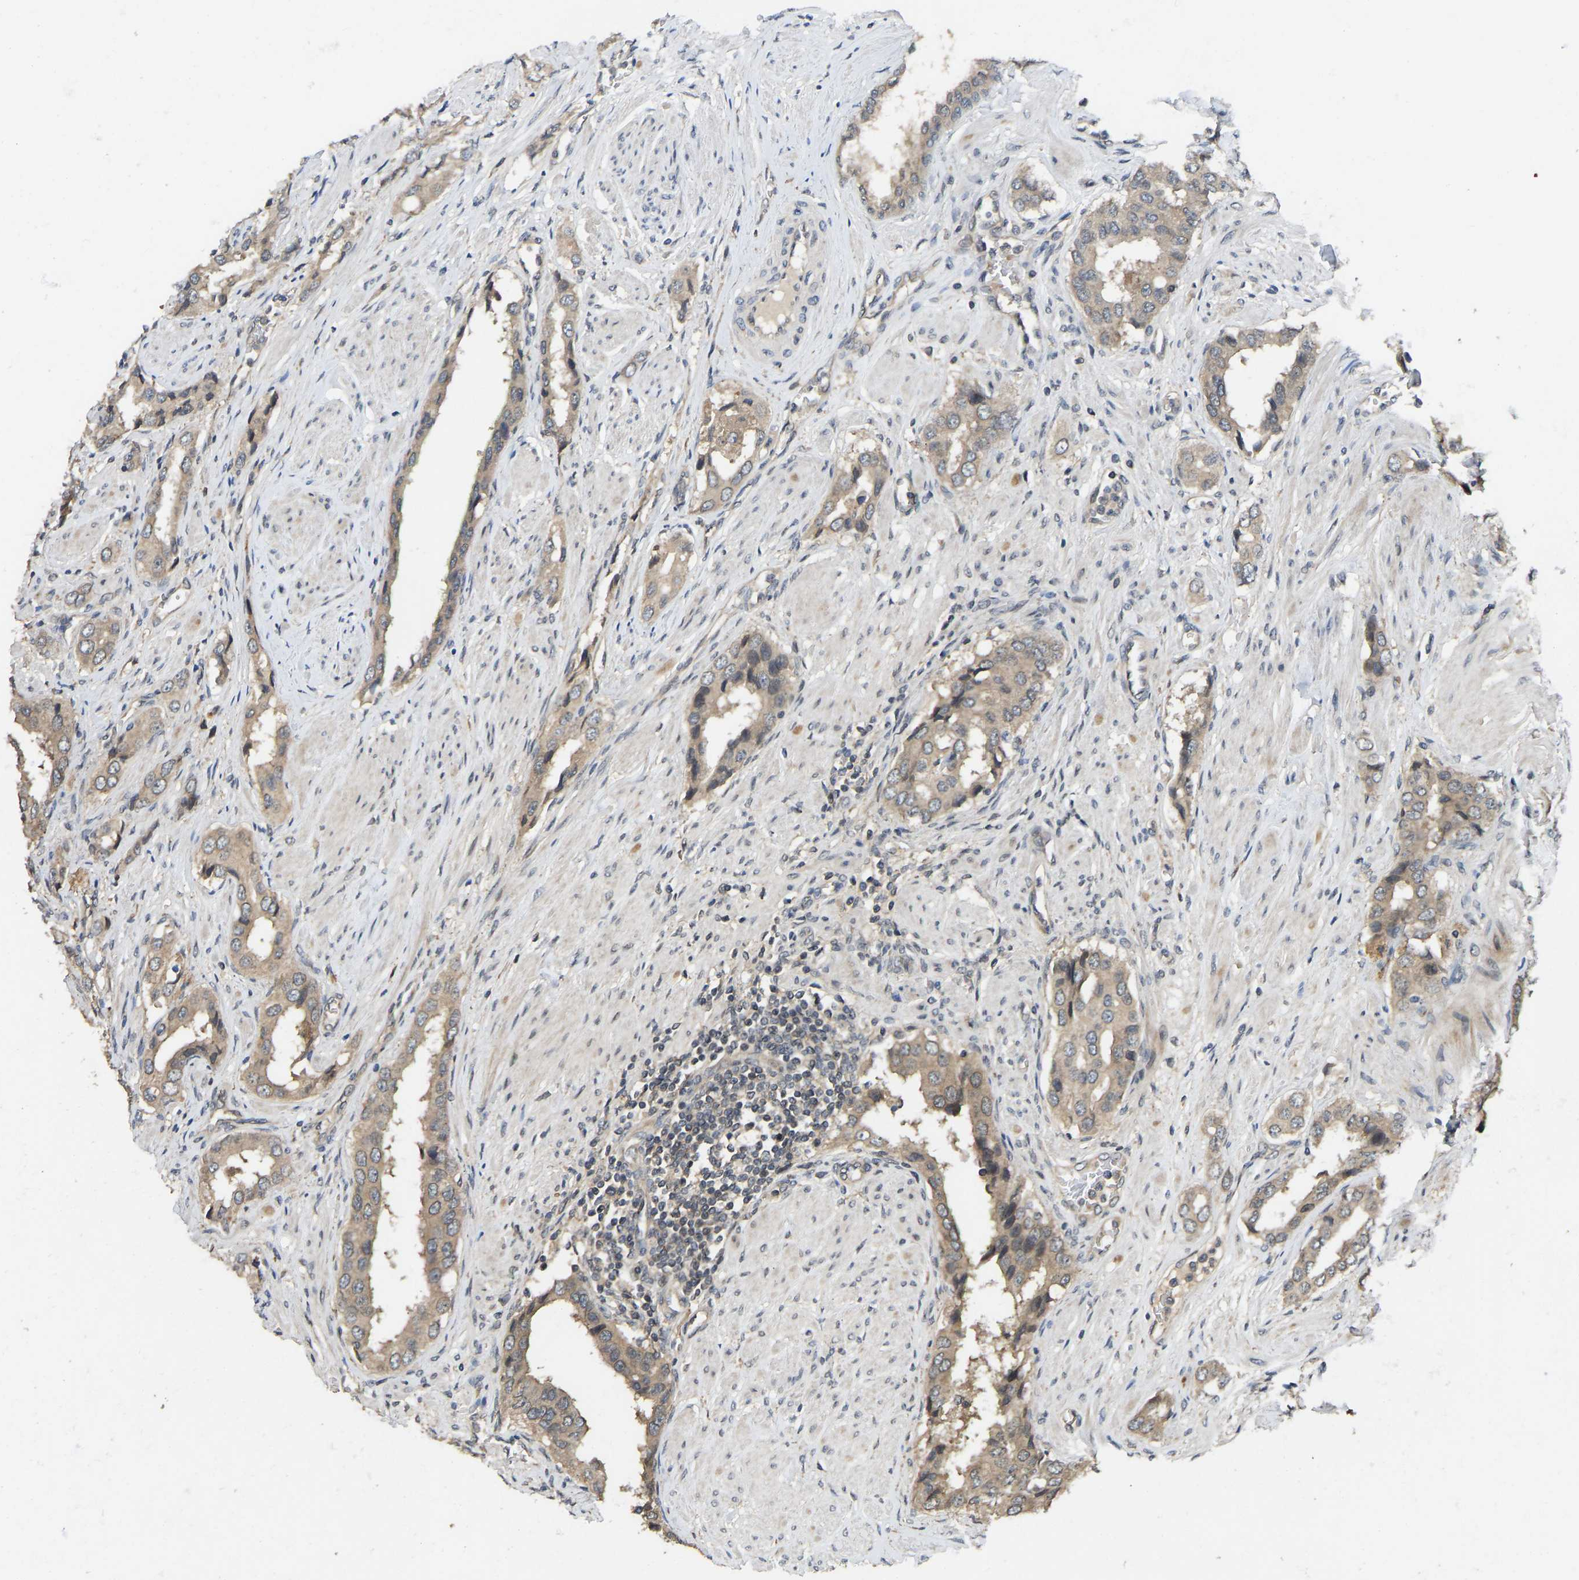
{"staining": {"intensity": "moderate", "quantity": ">75%", "location": "cytoplasmic/membranous"}, "tissue": "prostate cancer", "cell_type": "Tumor cells", "image_type": "cancer", "snomed": [{"axis": "morphology", "description": "Adenocarcinoma, High grade"}, {"axis": "topography", "description": "Prostate"}], "caption": "IHC of prostate cancer (adenocarcinoma (high-grade)) reveals medium levels of moderate cytoplasmic/membranous staining in approximately >75% of tumor cells.", "gene": "NDRG3", "patient": {"sex": "male", "age": 52}}